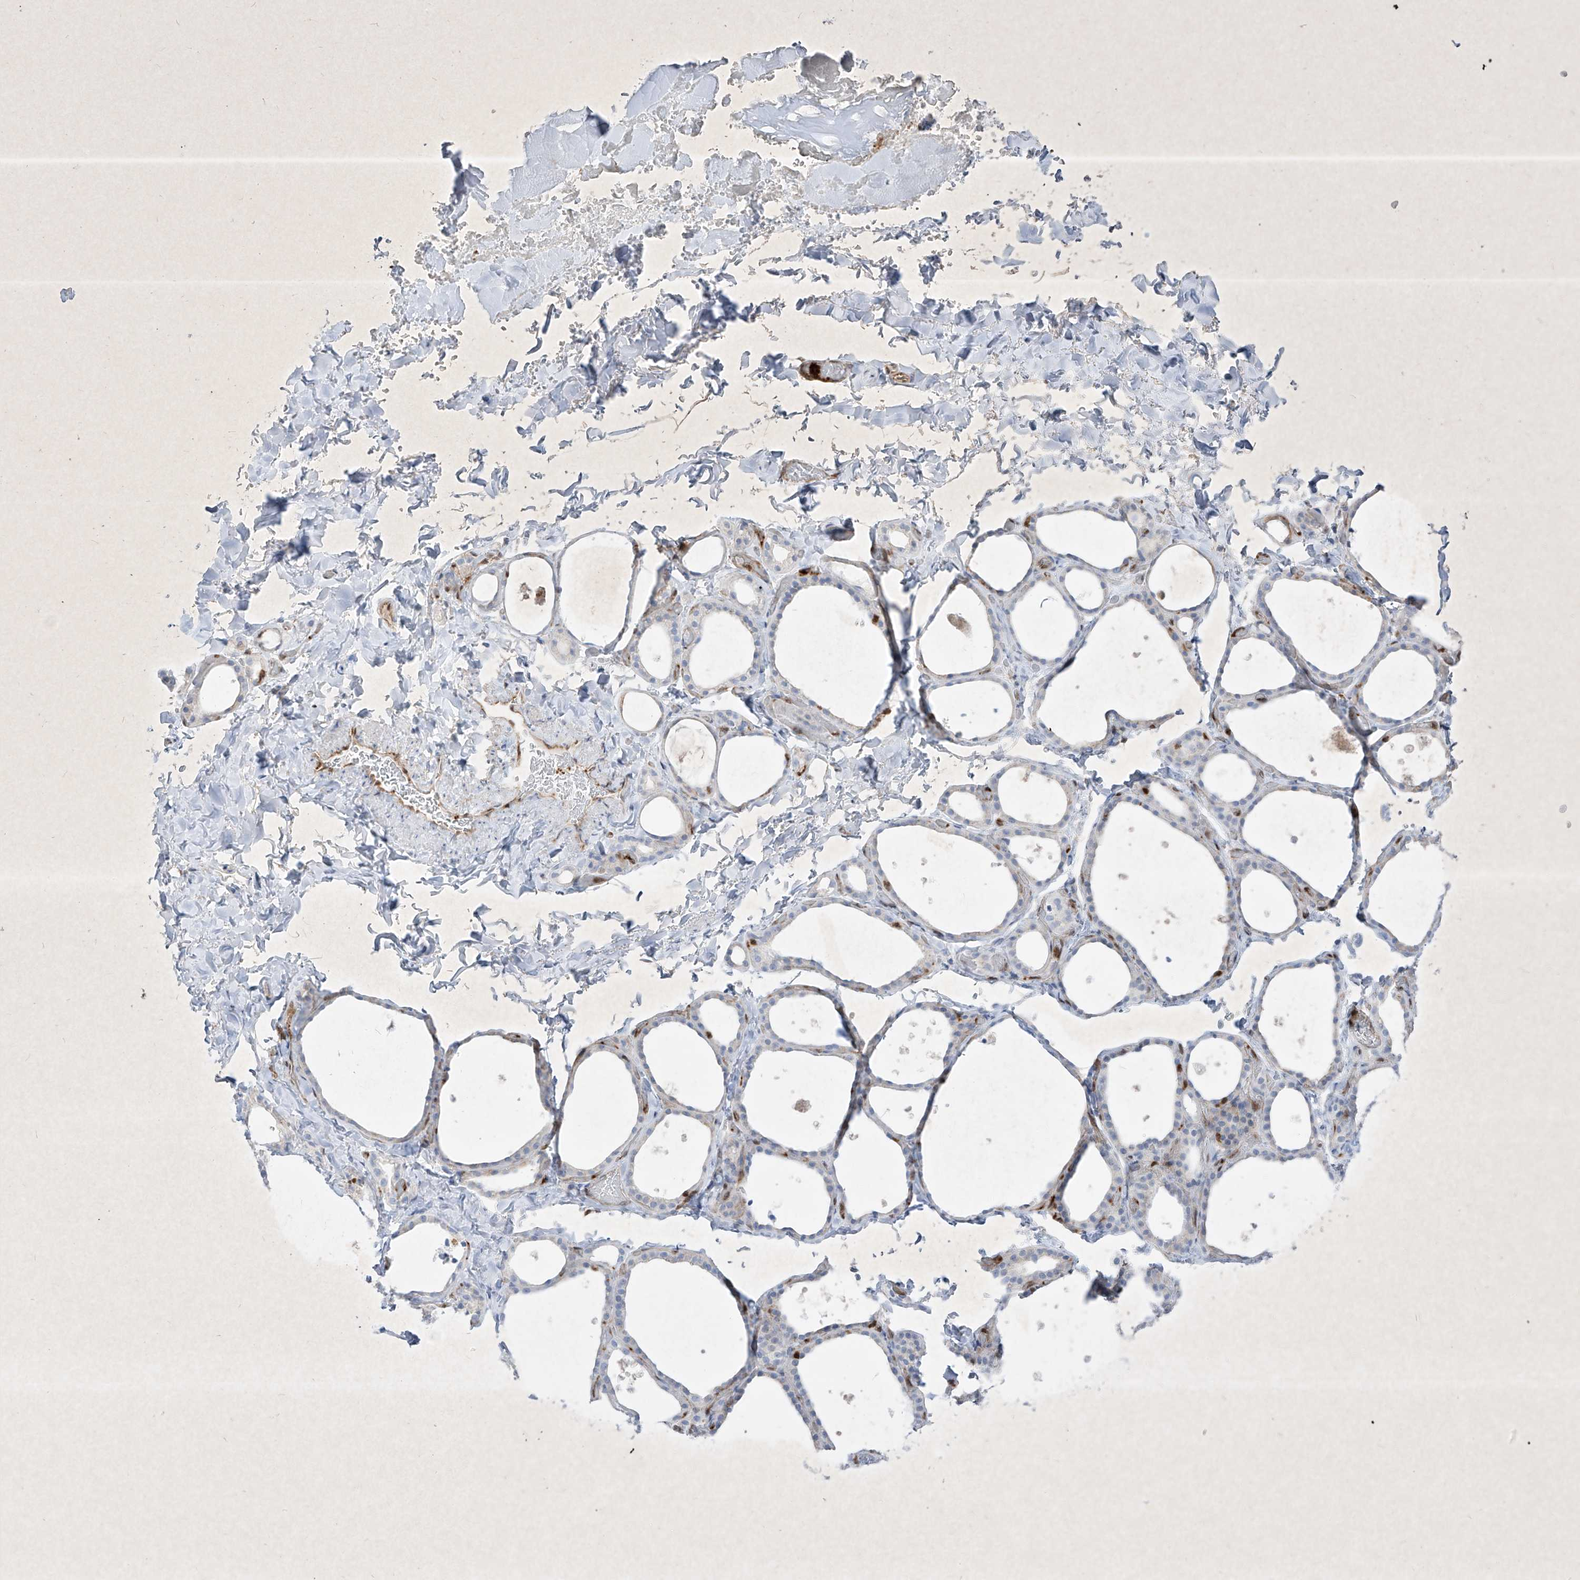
{"staining": {"intensity": "negative", "quantity": "none", "location": "none"}, "tissue": "thyroid gland", "cell_type": "Glandular cells", "image_type": "normal", "snomed": [{"axis": "morphology", "description": "Normal tissue, NOS"}, {"axis": "topography", "description": "Thyroid gland"}], "caption": "Immunohistochemistry (IHC) of unremarkable human thyroid gland reveals no positivity in glandular cells.", "gene": "PSMB10", "patient": {"sex": "female", "age": 44}}